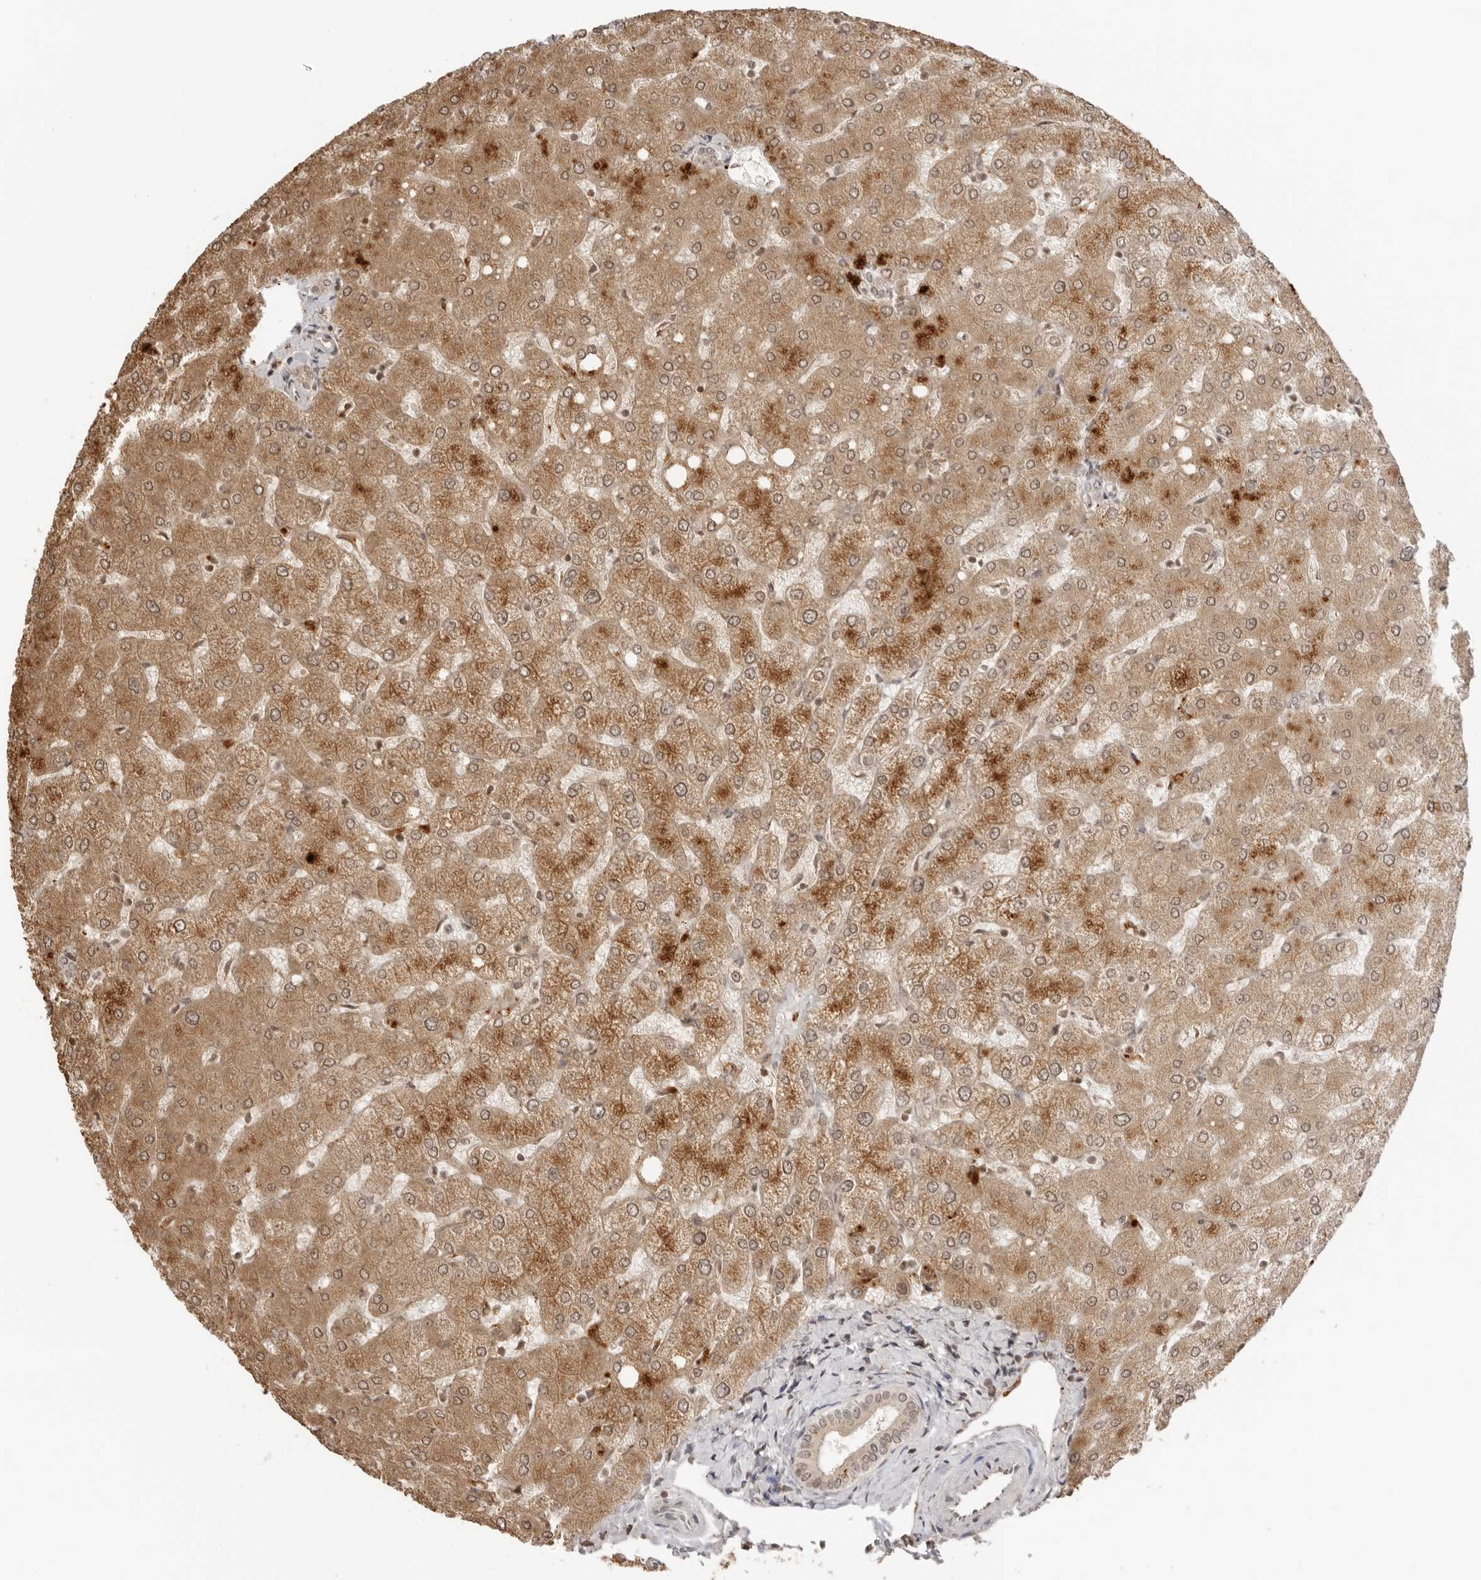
{"staining": {"intensity": "weak", "quantity": ">75%", "location": "cytoplasmic/membranous"}, "tissue": "liver", "cell_type": "Cholangiocytes", "image_type": "normal", "snomed": [{"axis": "morphology", "description": "Normal tissue, NOS"}, {"axis": "topography", "description": "Liver"}], "caption": "Benign liver was stained to show a protein in brown. There is low levels of weak cytoplasmic/membranous staining in about >75% of cholangiocytes.", "gene": "IKBKE", "patient": {"sex": "female", "age": 54}}